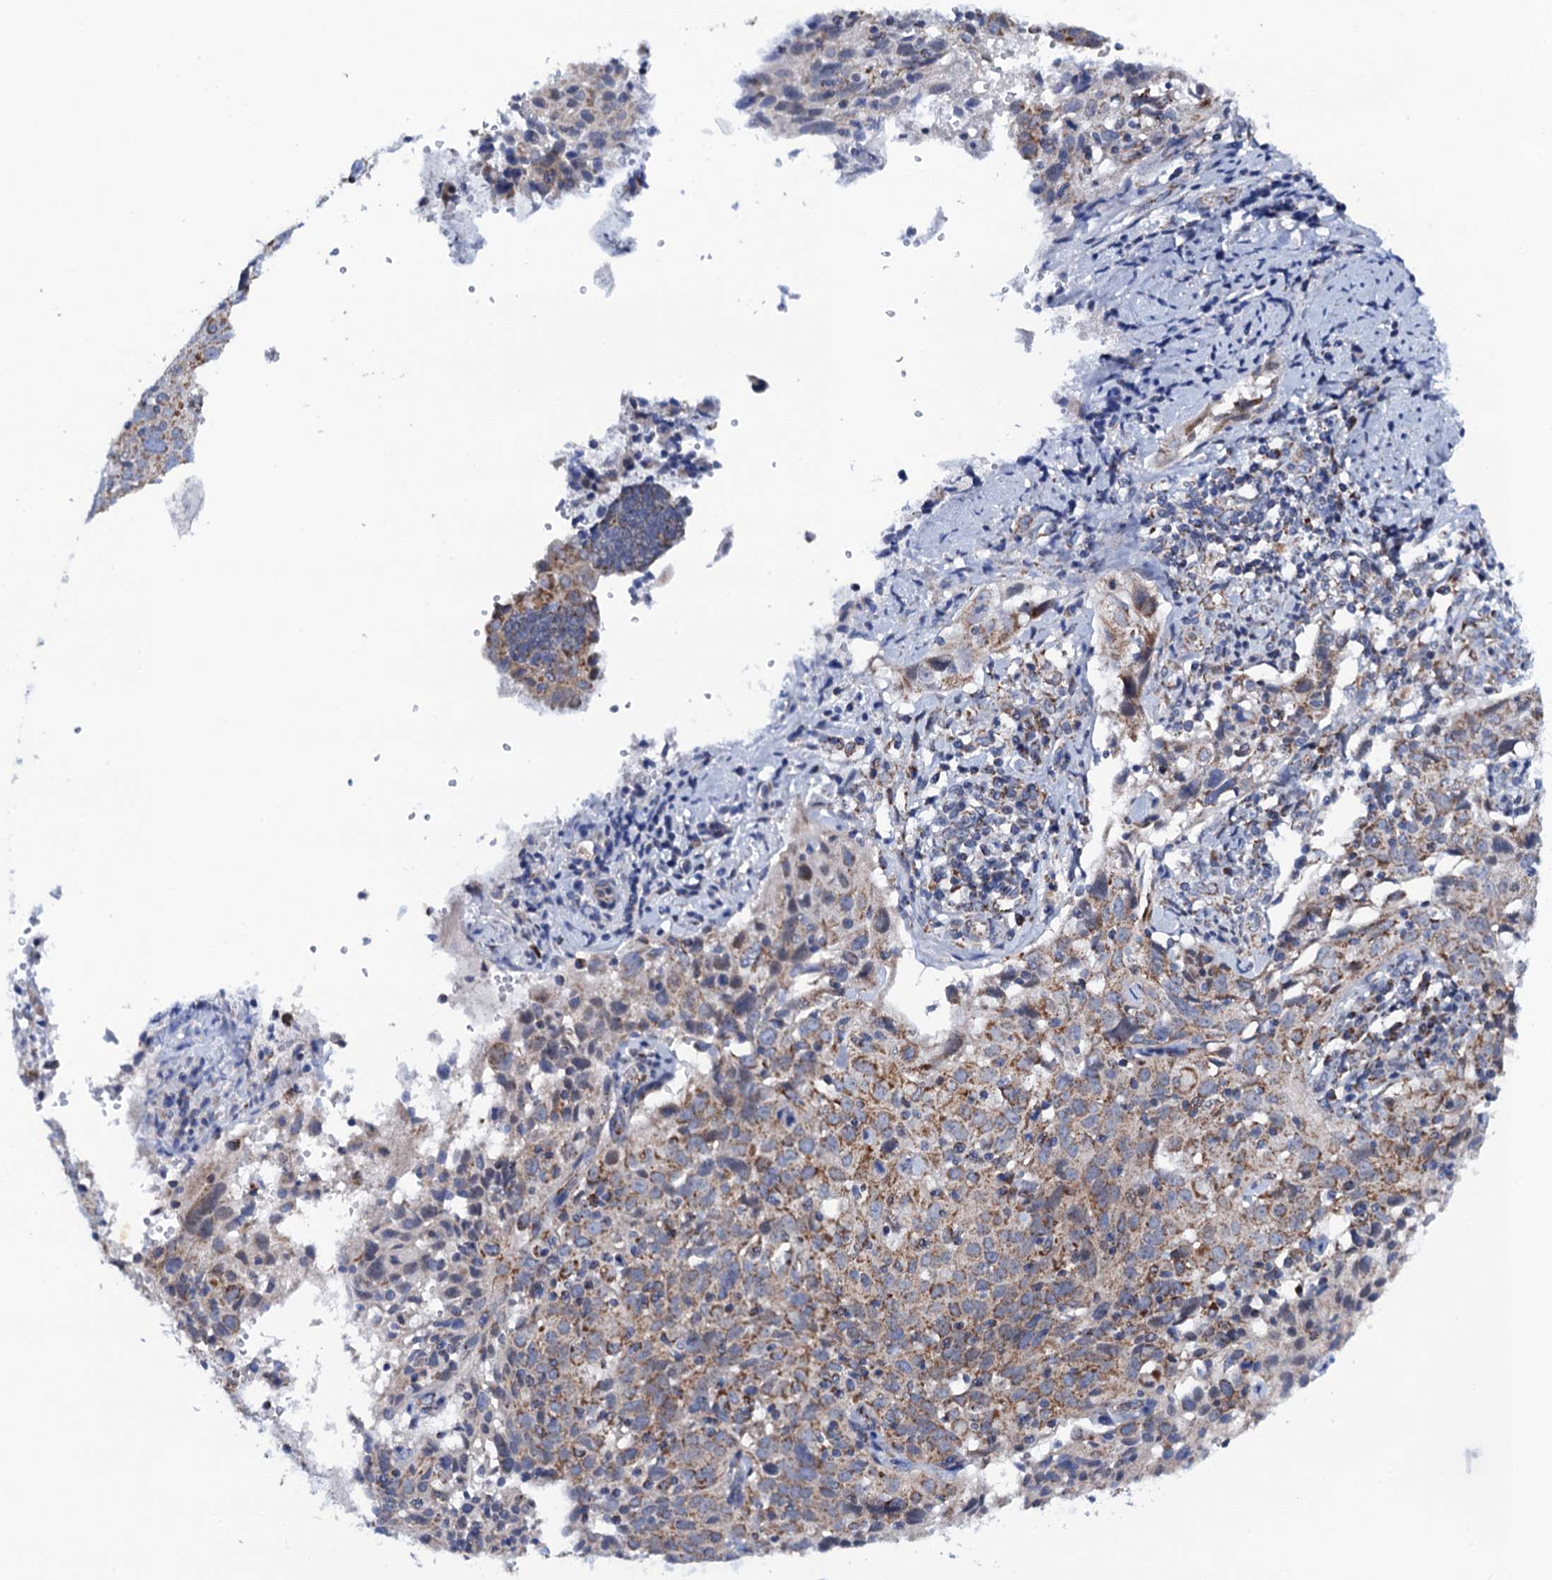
{"staining": {"intensity": "weak", "quantity": "<25%", "location": "cytoplasmic/membranous"}, "tissue": "cervical cancer", "cell_type": "Tumor cells", "image_type": "cancer", "snomed": [{"axis": "morphology", "description": "Squamous cell carcinoma, NOS"}, {"axis": "topography", "description": "Cervix"}], "caption": "Protein analysis of cervical cancer (squamous cell carcinoma) displays no significant positivity in tumor cells.", "gene": "PTCD3", "patient": {"sex": "female", "age": 31}}